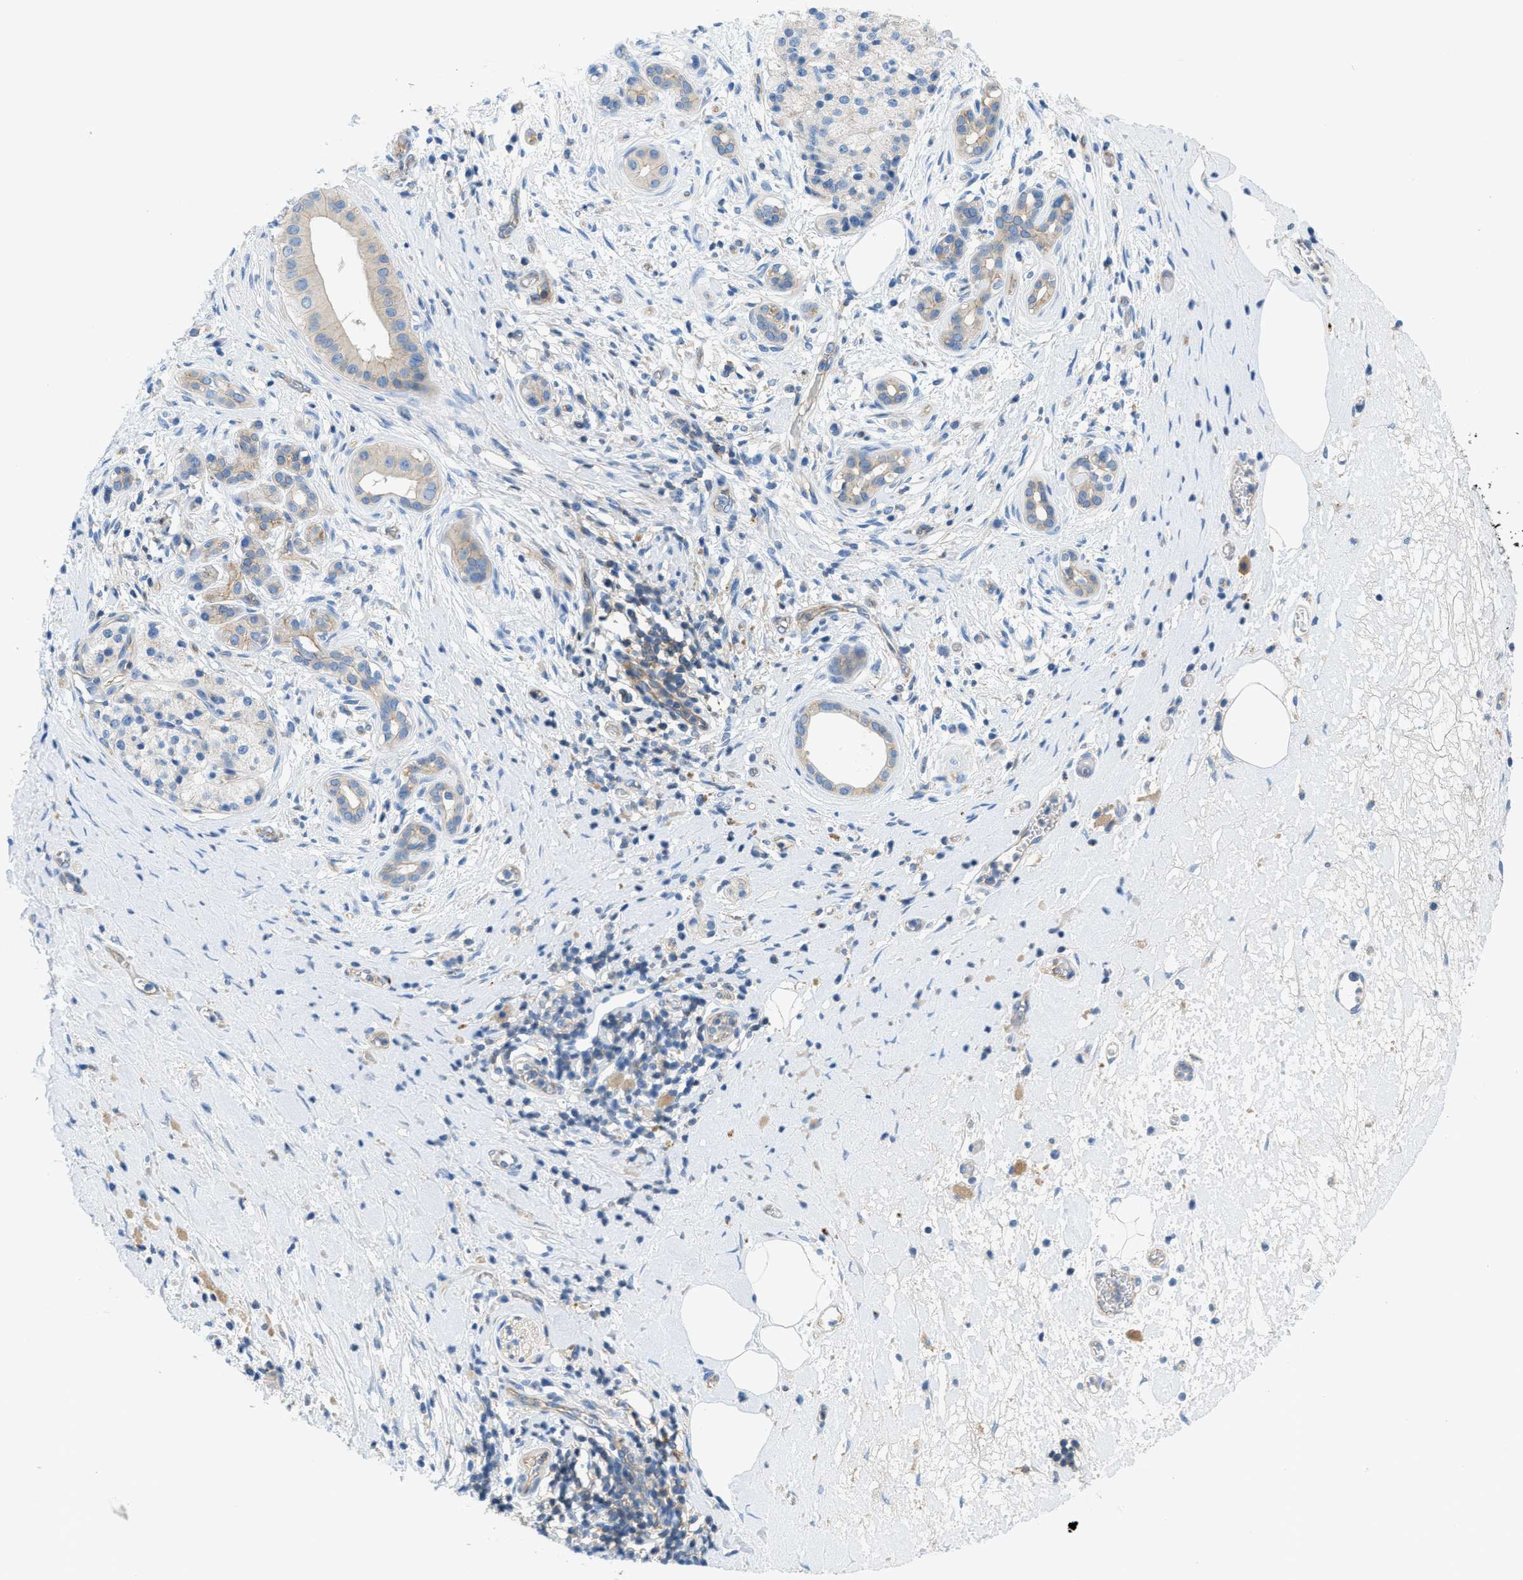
{"staining": {"intensity": "weak", "quantity": "25%-75%", "location": "cytoplasmic/membranous"}, "tissue": "pancreatic cancer", "cell_type": "Tumor cells", "image_type": "cancer", "snomed": [{"axis": "morphology", "description": "Adenocarcinoma, NOS"}, {"axis": "topography", "description": "Pancreas"}], "caption": "Pancreatic cancer stained with a brown dye shows weak cytoplasmic/membranous positive positivity in approximately 25%-75% of tumor cells.", "gene": "ORAI1", "patient": {"sex": "male", "age": 55}}